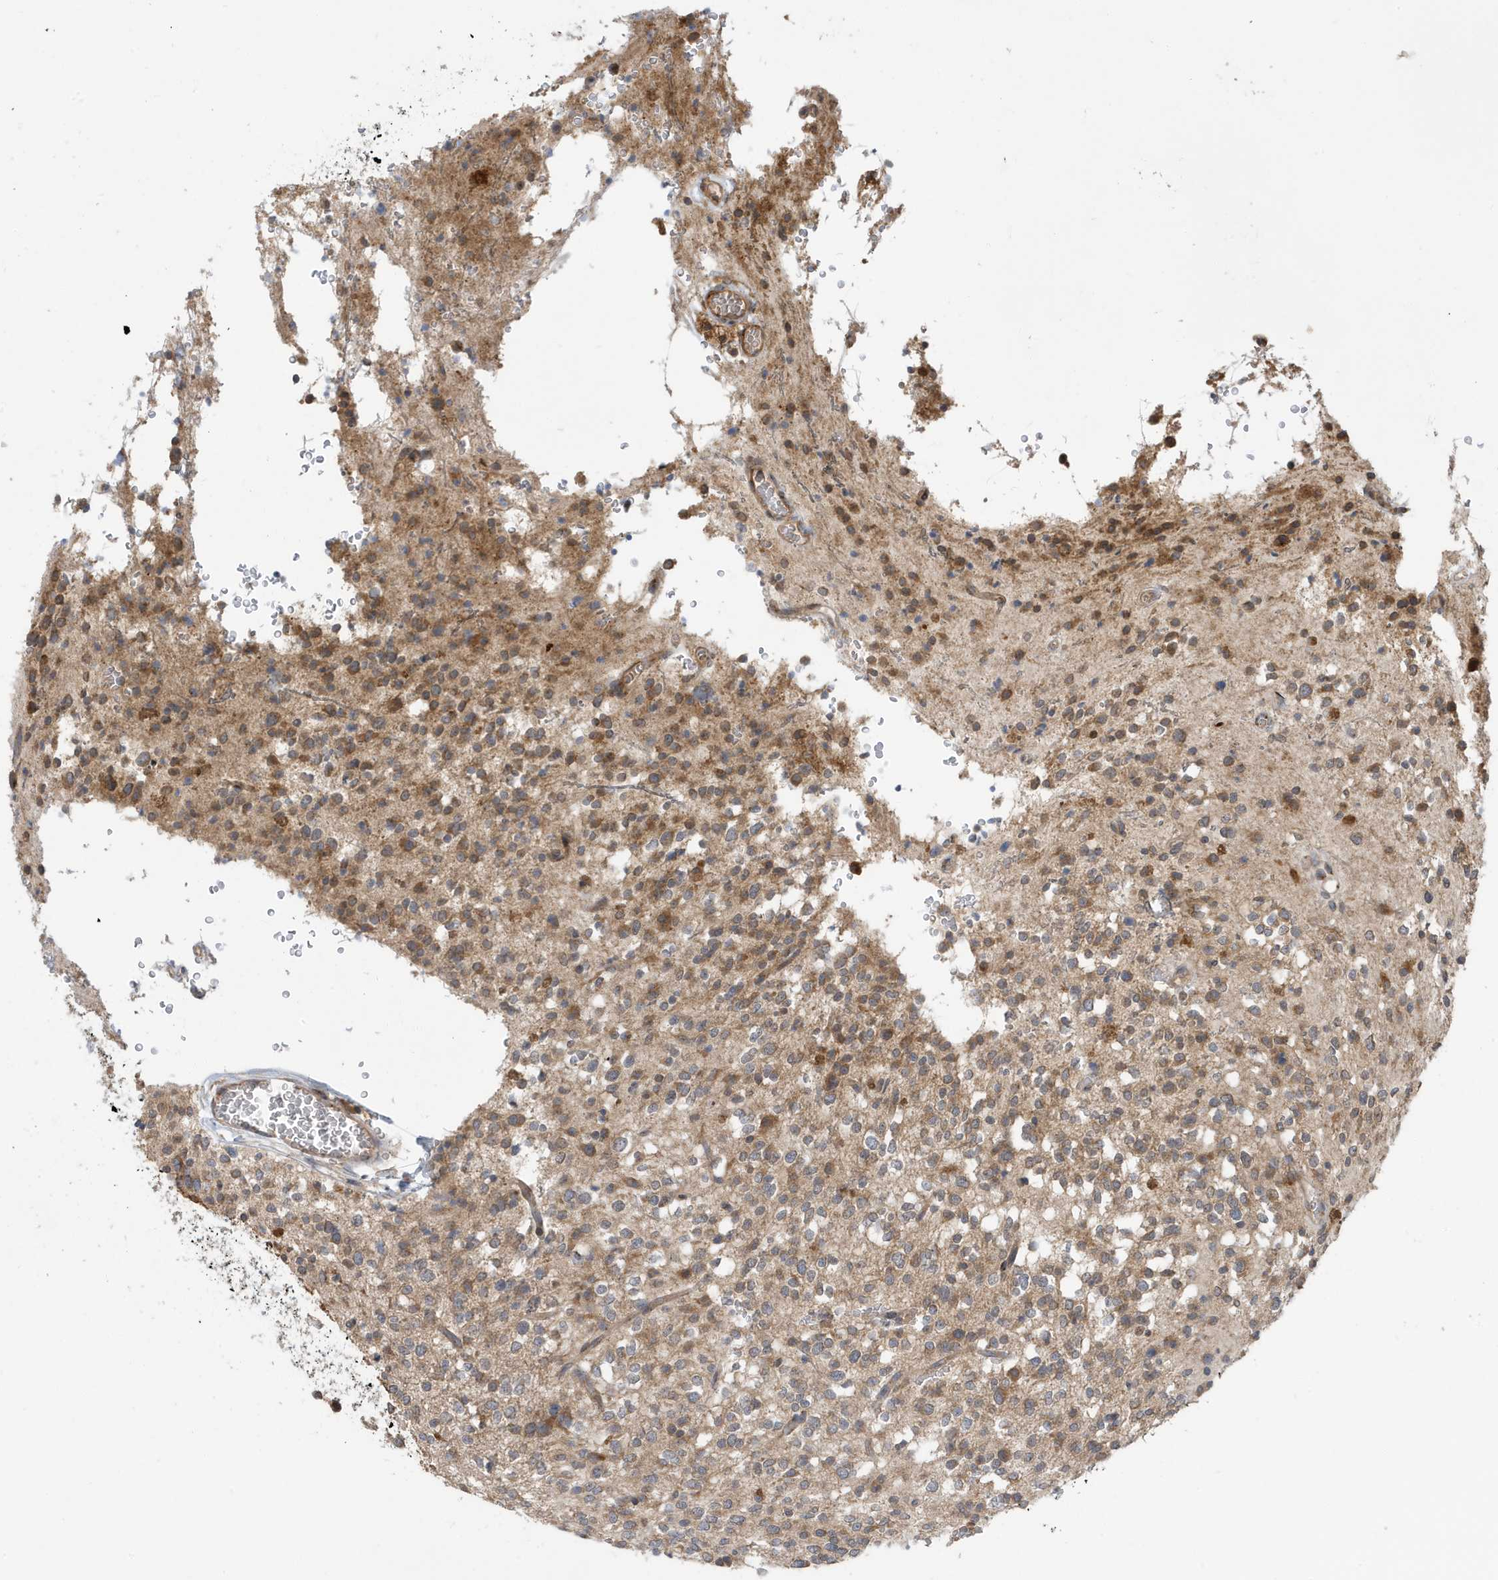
{"staining": {"intensity": "moderate", "quantity": "25%-75%", "location": "cytoplasmic/membranous"}, "tissue": "glioma", "cell_type": "Tumor cells", "image_type": "cancer", "snomed": [{"axis": "morphology", "description": "Glioma, malignant, High grade"}, {"axis": "topography", "description": "Brain"}], "caption": "This histopathology image reveals high-grade glioma (malignant) stained with immunohistochemistry to label a protein in brown. The cytoplasmic/membranous of tumor cells show moderate positivity for the protein. Nuclei are counter-stained blue.", "gene": "LAPTM4A", "patient": {"sex": "male", "age": 34}}